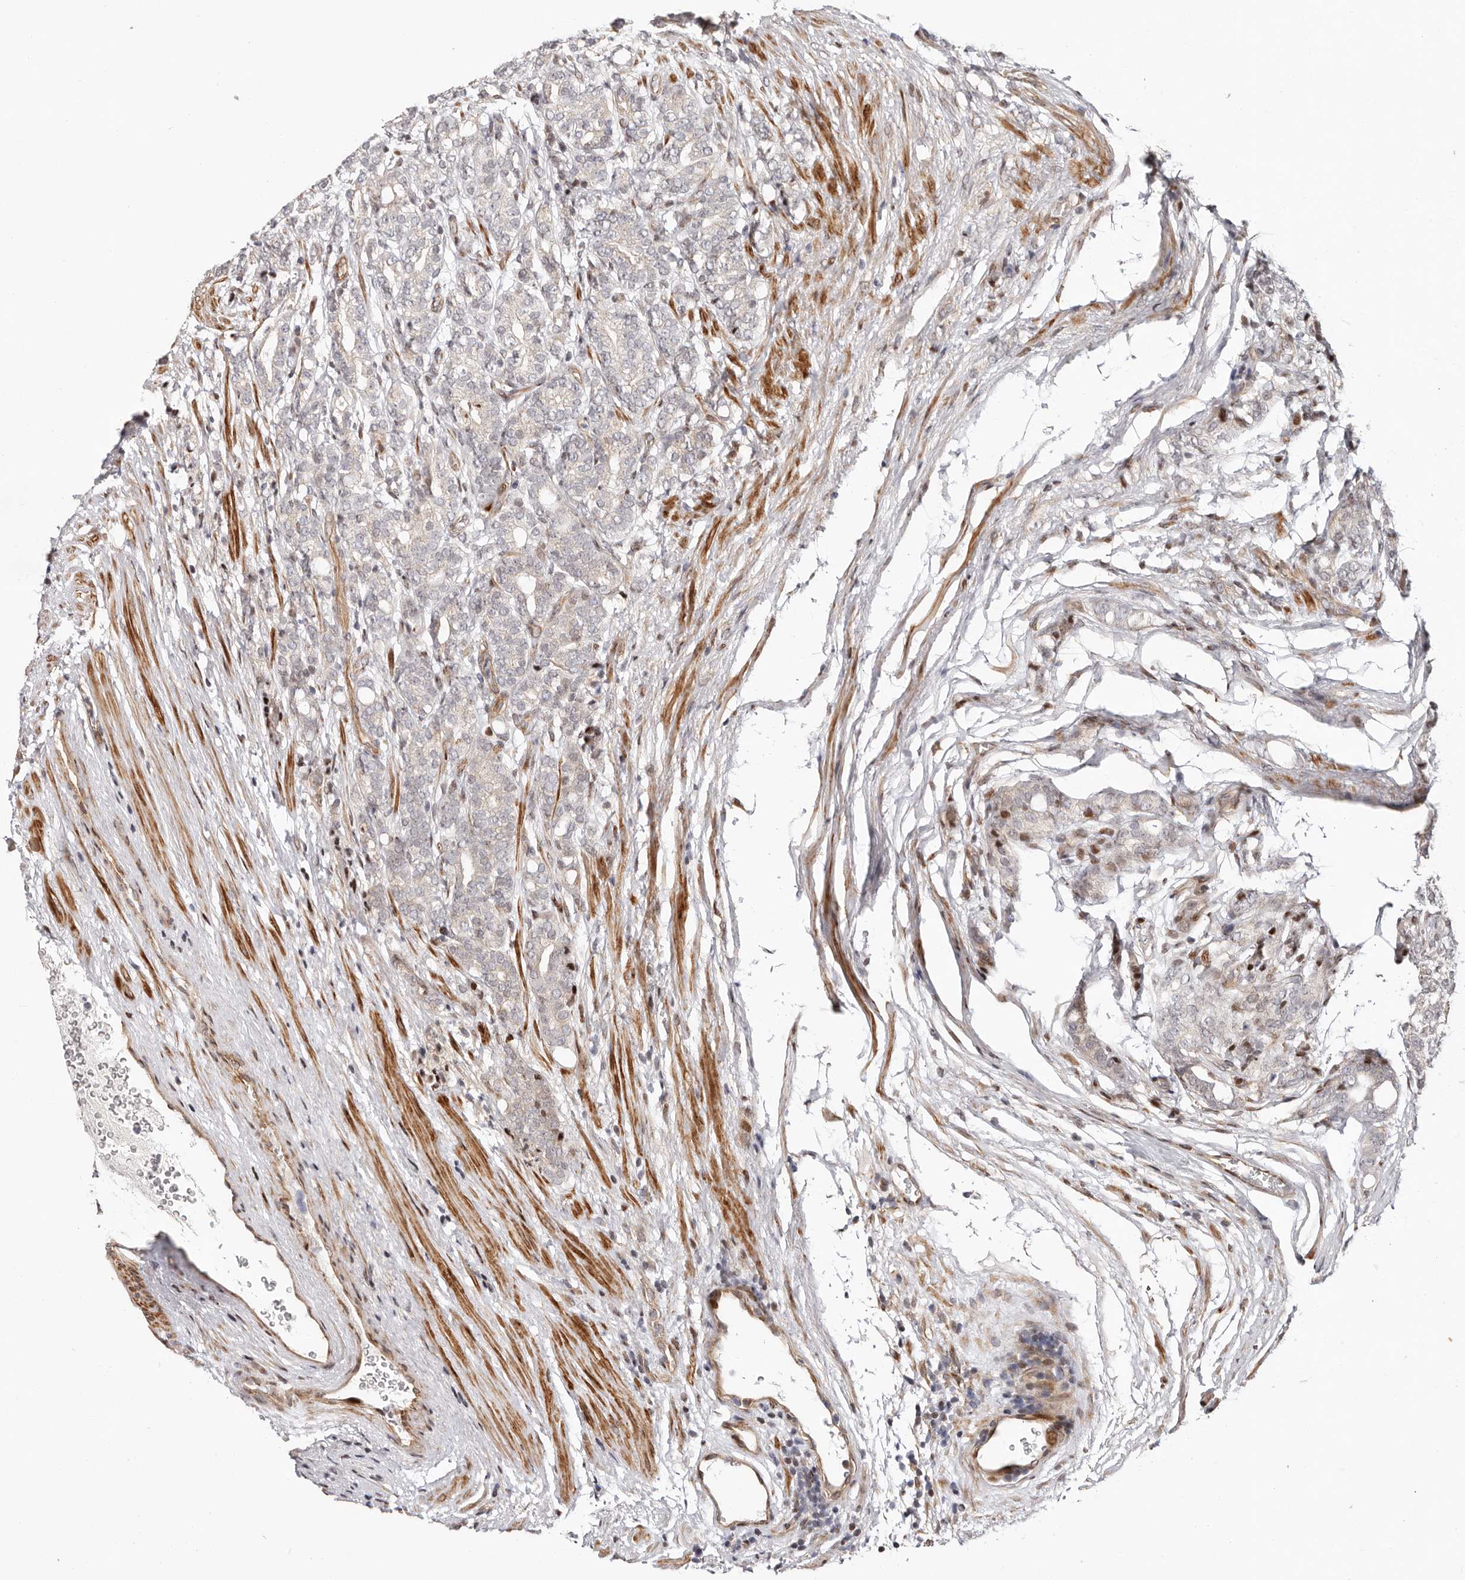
{"staining": {"intensity": "negative", "quantity": "none", "location": "none"}, "tissue": "prostate cancer", "cell_type": "Tumor cells", "image_type": "cancer", "snomed": [{"axis": "morphology", "description": "Adenocarcinoma, High grade"}, {"axis": "topography", "description": "Prostate"}], "caption": "Adenocarcinoma (high-grade) (prostate) was stained to show a protein in brown. There is no significant staining in tumor cells.", "gene": "EPHX3", "patient": {"sex": "male", "age": 57}}